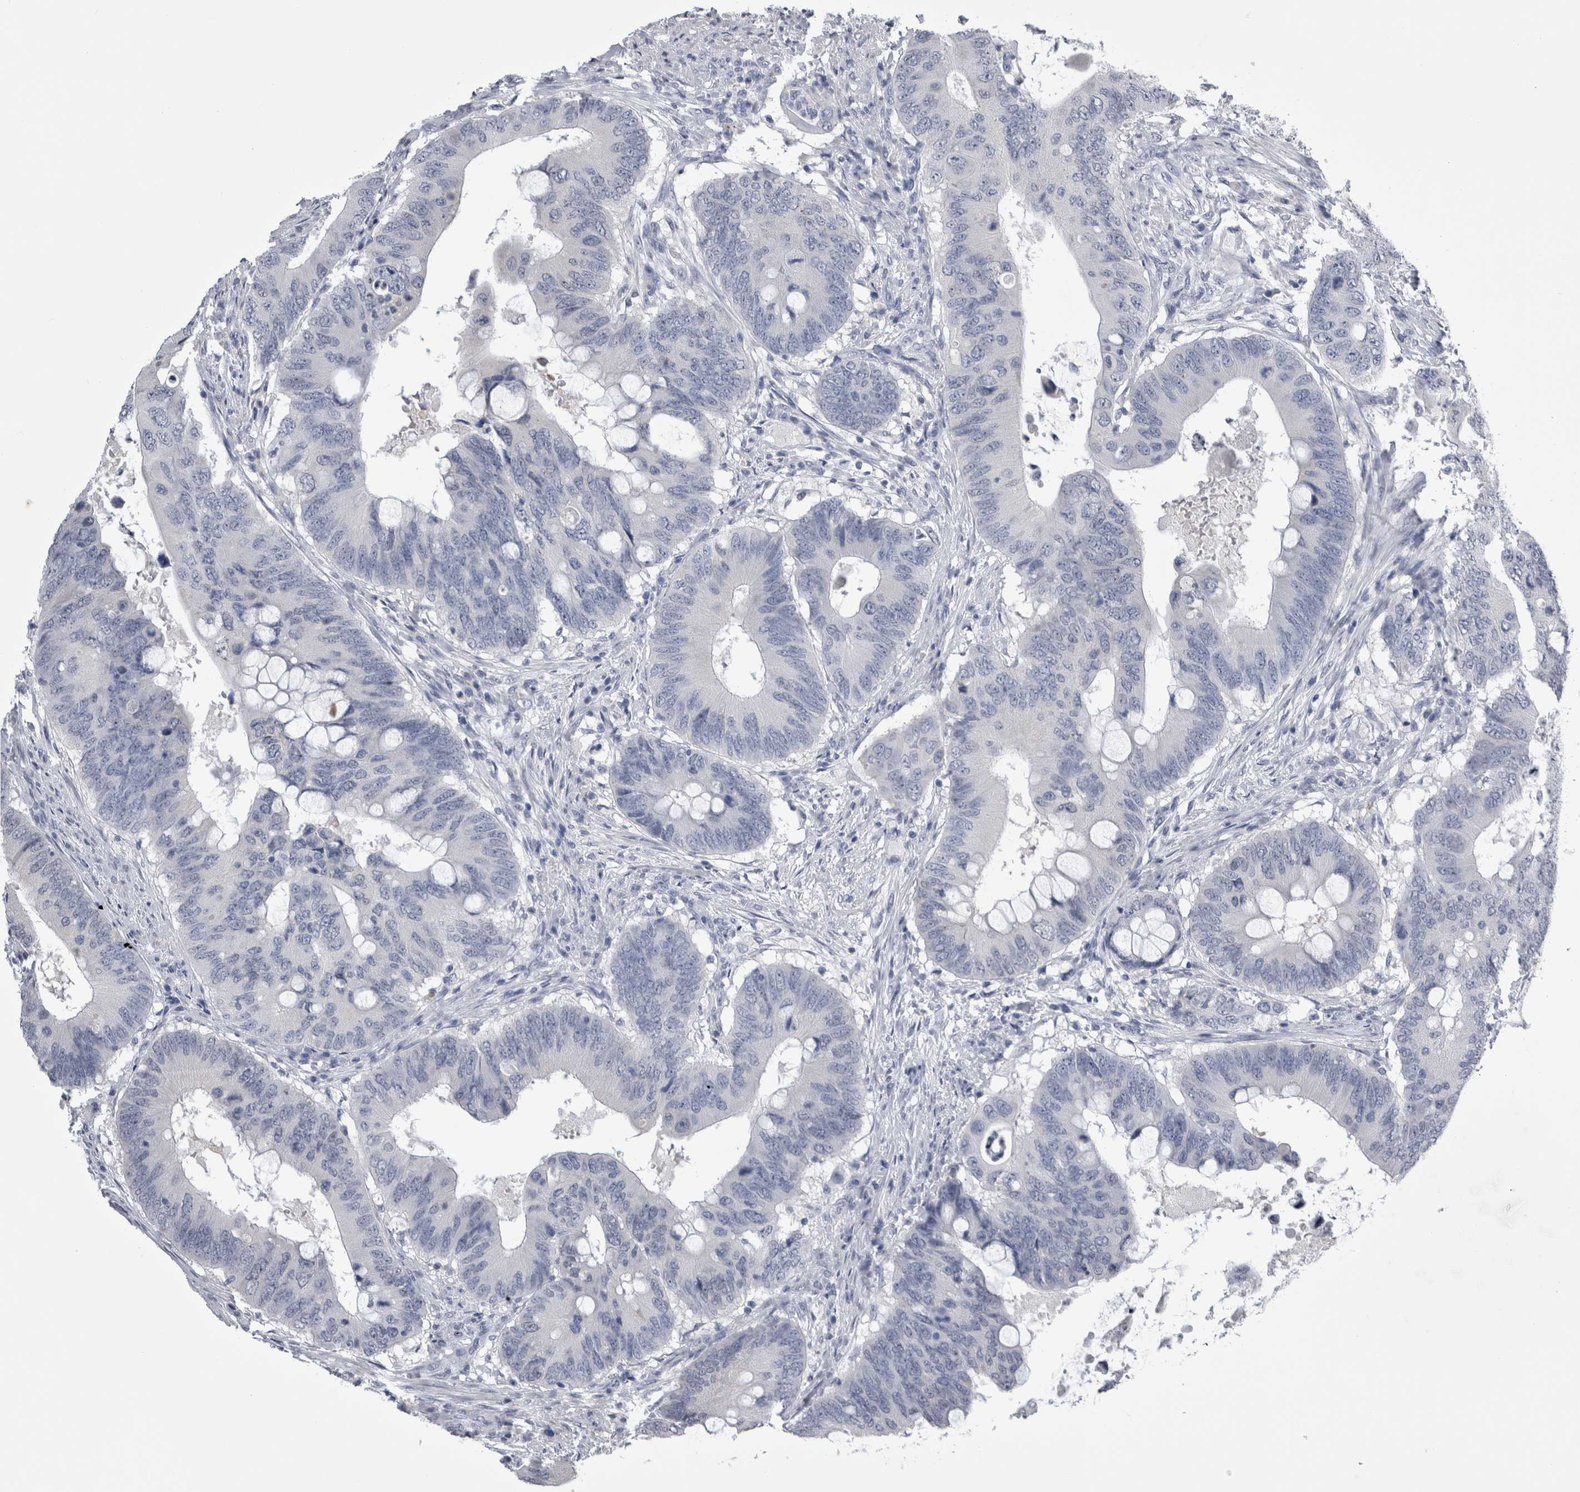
{"staining": {"intensity": "negative", "quantity": "none", "location": "none"}, "tissue": "colorectal cancer", "cell_type": "Tumor cells", "image_type": "cancer", "snomed": [{"axis": "morphology", "description": "Adenocarcinoma, NOS"}, {"axis": "topography", "description": "Colon"}], "caption": "There is no significant expression in tumor cells of colorectal cancer.", "gene": "ALDH8A1", "patient": {"sex": "male", "age": 71}}